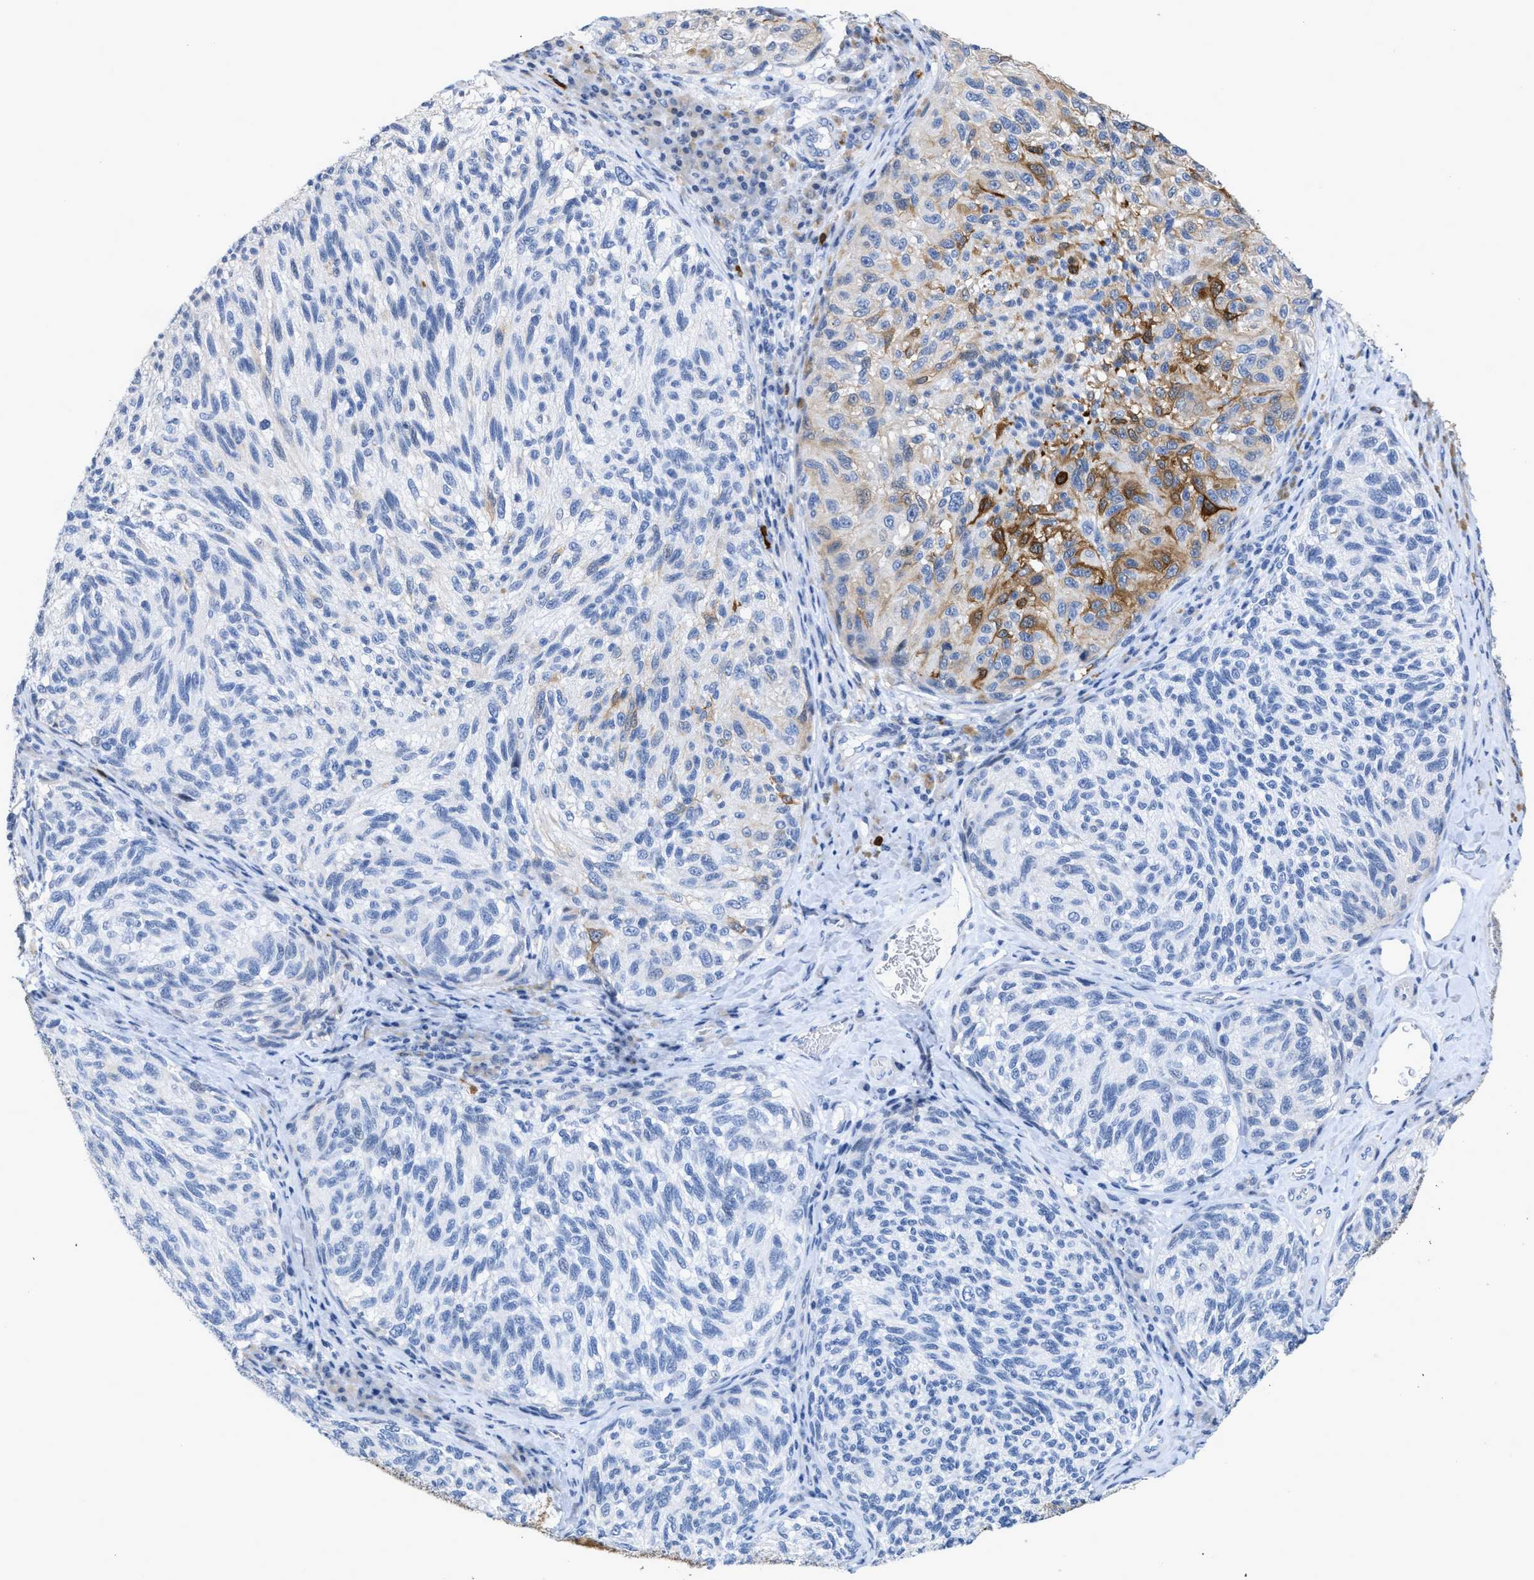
{"staining": {"intensity": "moderate", "quantity": "25%-75%", "location": "cytoplasmic/membranous"}, "tissue": "melanoma", "cell_type": "Tumor cells", "image_type": "cancer", "snomed": [{"axis": "morphology", "description": "Malignant melanoma, NOS"}, {"axis": "topography", "description": "Skin"}], "caption": "A medium amount of moderate cytoplasmic/membranous expression is identified in approximately 25%-75% of tumor cells in malignant melanoma tissue.", "gene": "CRYM", "patient": {"sex": "female", "age": 73}}